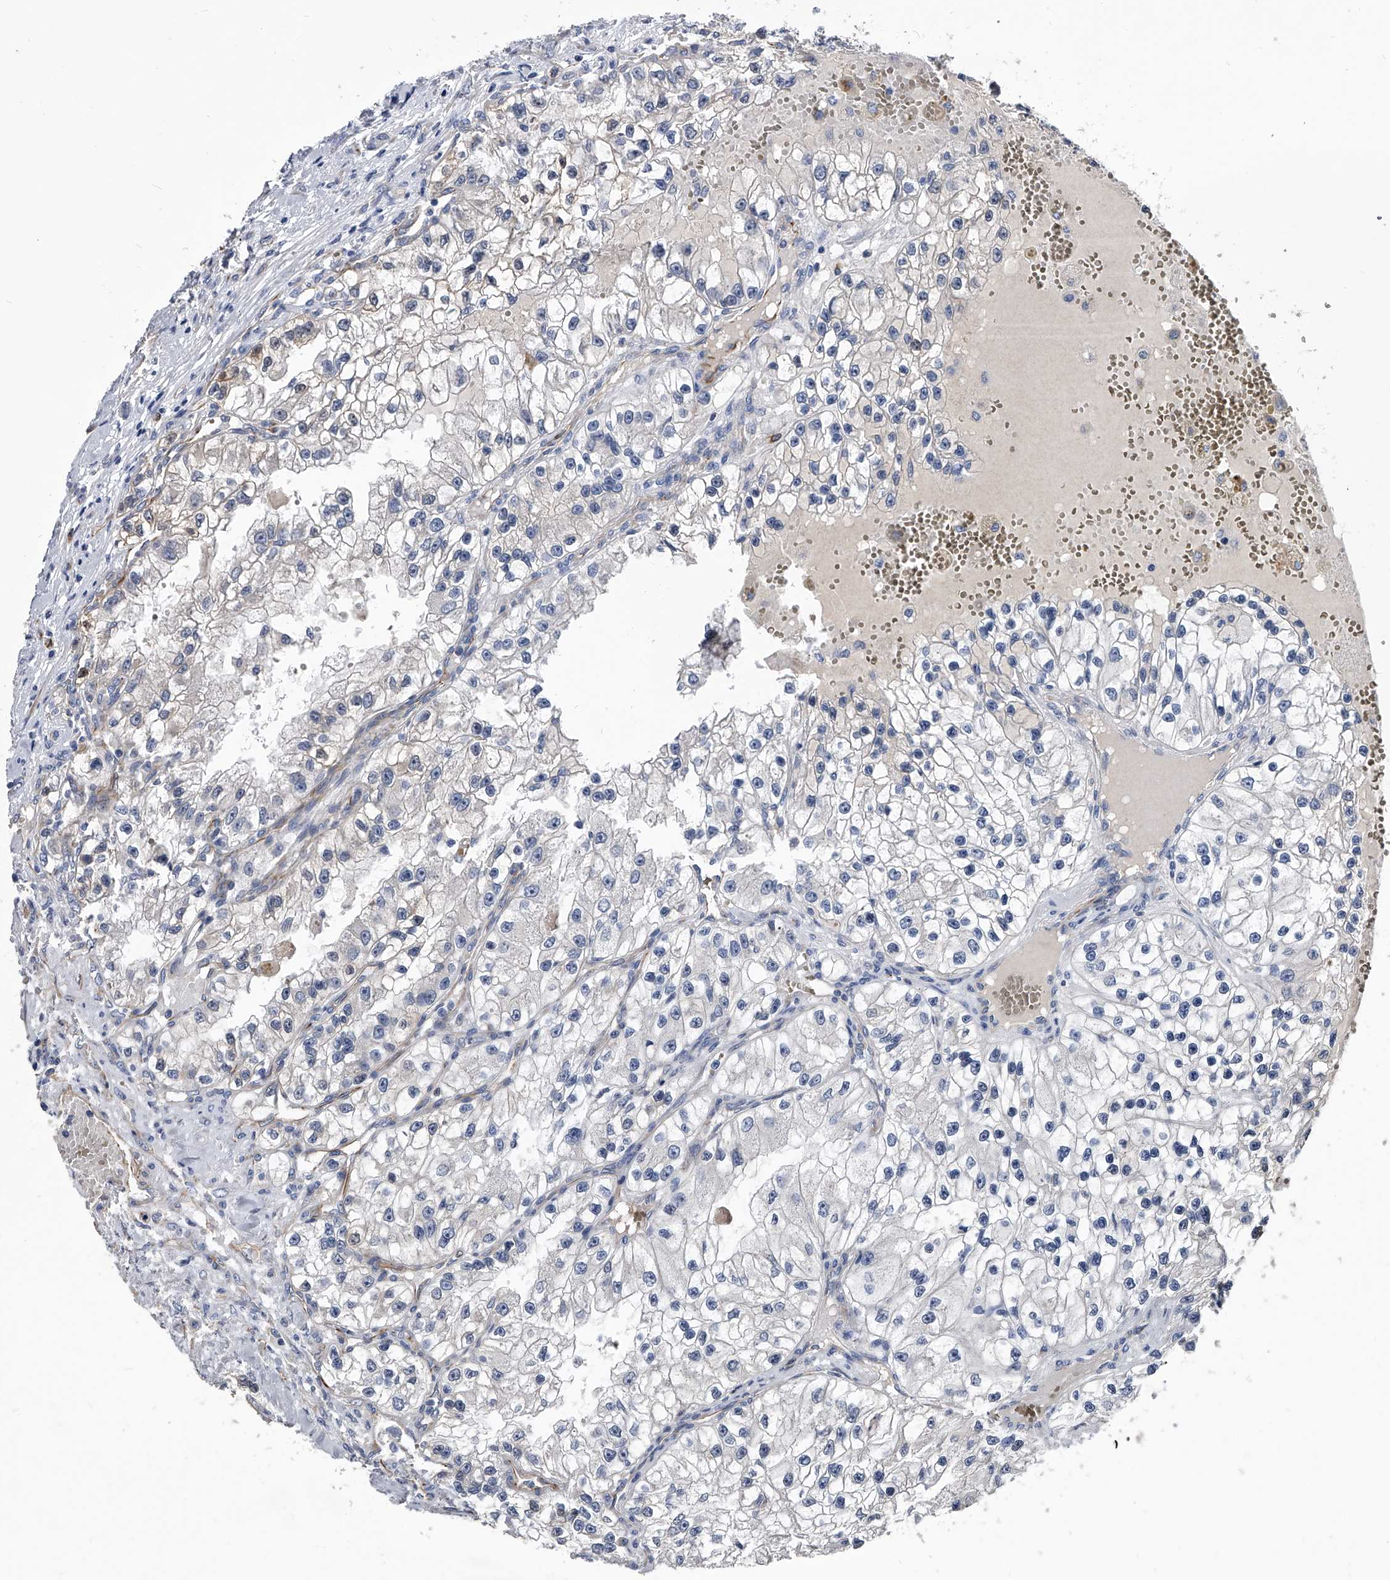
{"staining": {"intensity": "weak", "quantity": "<25%", "location": "cytoplasmic/membranous"}, "tissue": "renal cancer", "cell_type": "Tumor cells", "image_type": "cancer", "snomed": [{"axis": "morphology", "description": "Adenocarcinoma, NOS"}, {"axis": "topography", "description": "Kidney"}], "caption": "High power microscopy histopathology image of an immunohistochemistry image of renal adenocarcinoma, revealing no significant staining in tumor cells. Brightfield microscopy of IHC stained with DAB (brown) and hematoxylin (blue), captured at high magnification.", "gene": "EFCAB7", "patient": {"sex": "female", "age": 57}}